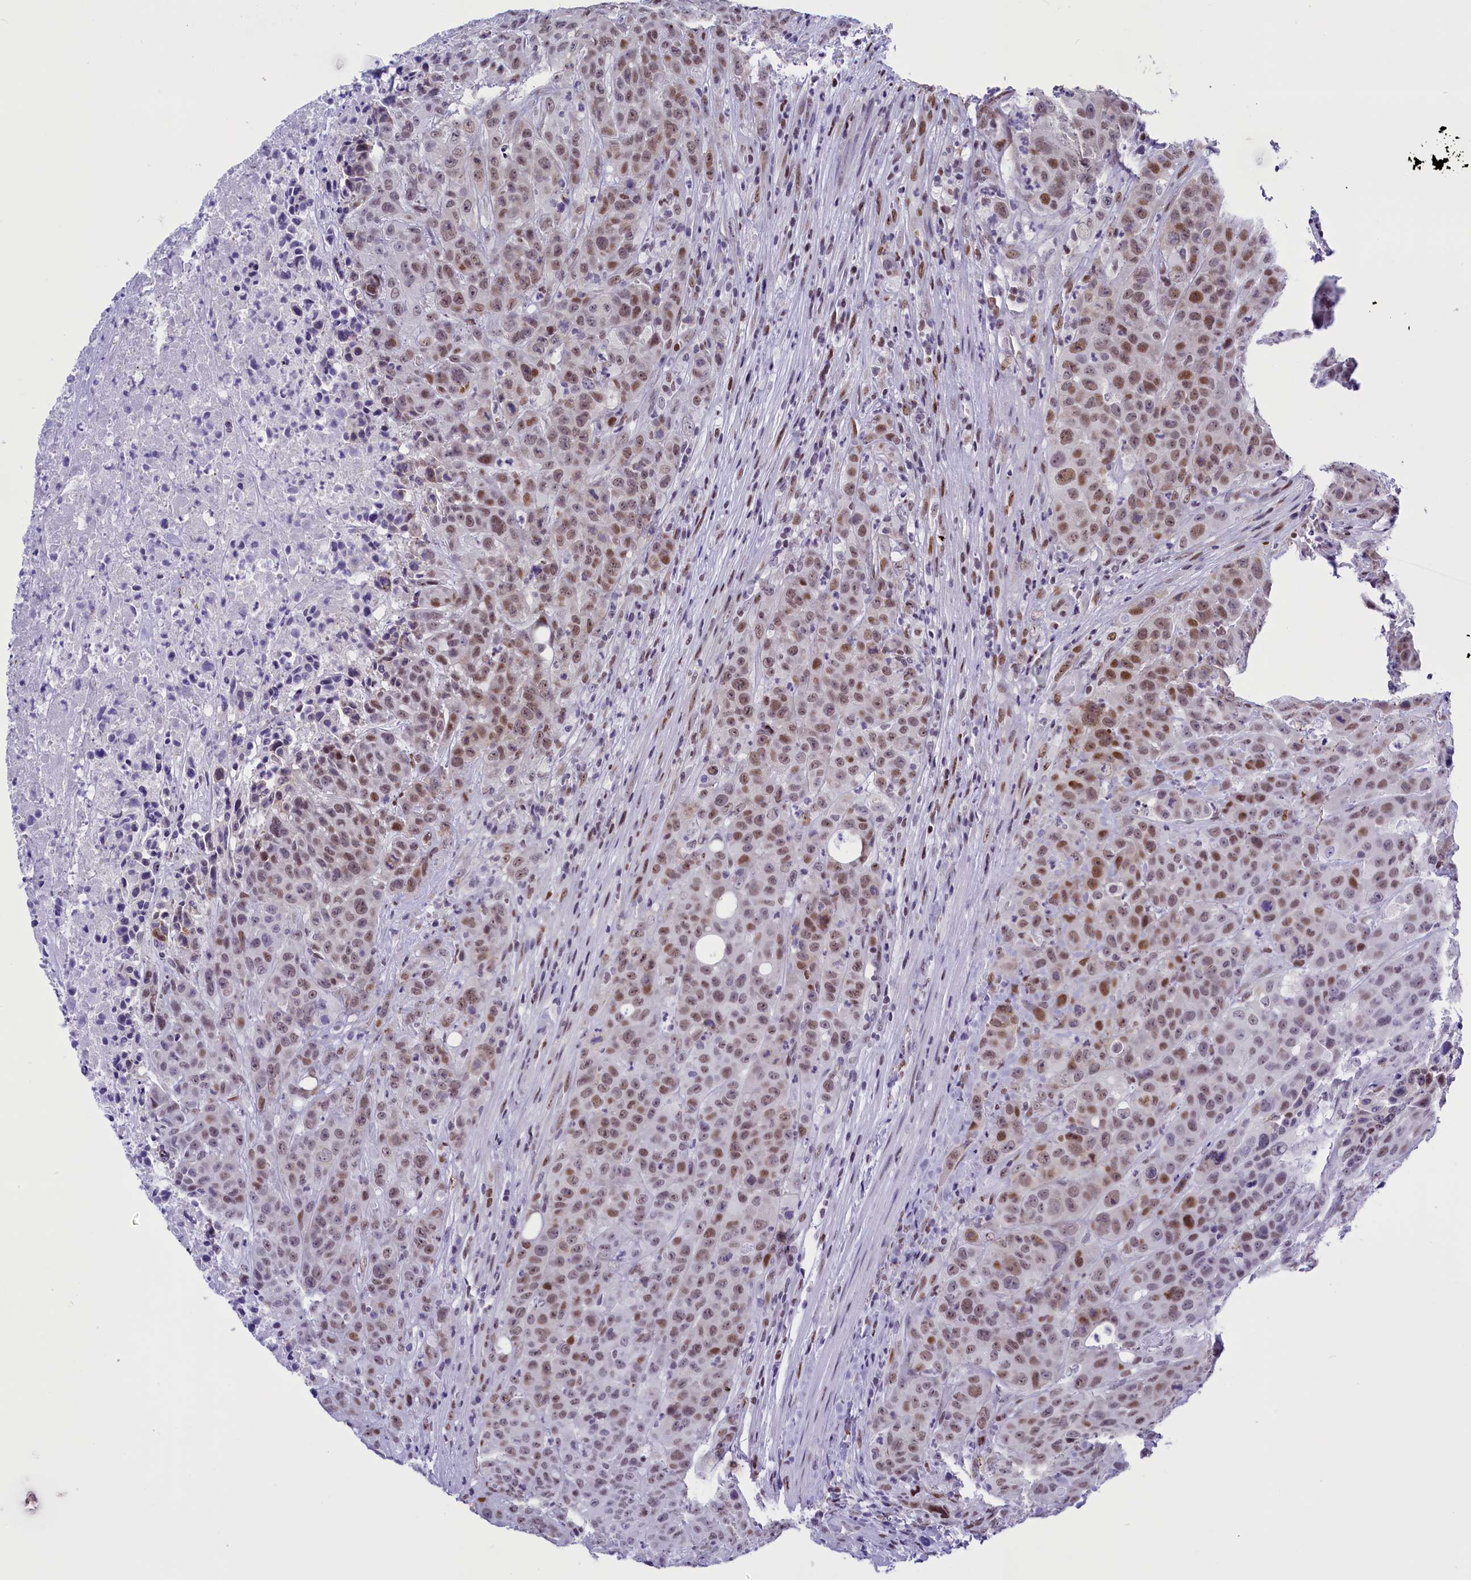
{"staining": {"intensity": "moderate", "quantity": "25%-75%", "location": "nuclear"}, "tissue": "colorectal cancer", "cell_type": "Tumor cells", "image_type": "cancer", "snomed": [{"axis": "morphology", "description": "Adenocarcinoma, NOS"}, {"axis": "topography", "description": "Colon"}], "caption": "Human adenocarcinoma (colorectal) stained with a brown dye demonstrates moderate nuclear positive staining in approximately 25%-75% of tumor cells.", "gene": "RPS6KB1", "patient": {"sex": "male", "age": 62}}